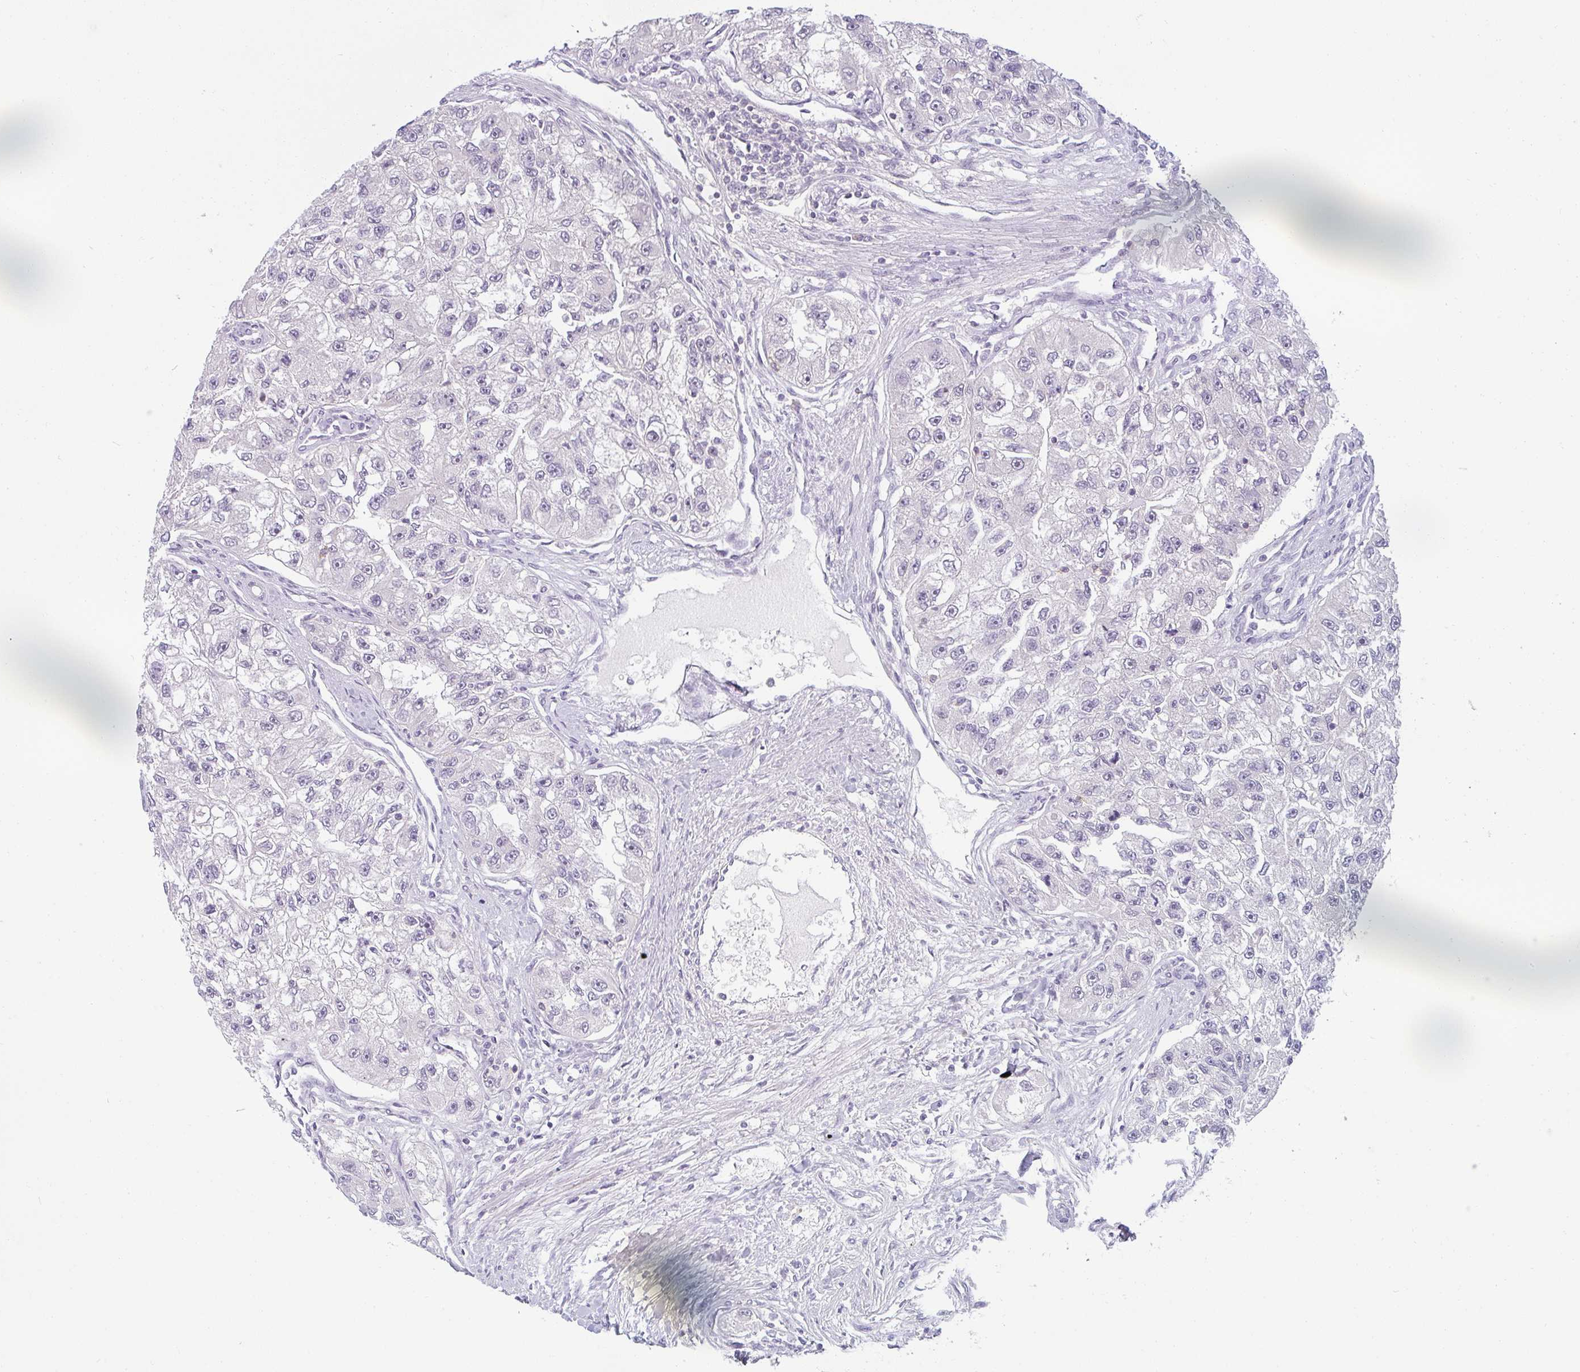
{"staining": {"intensity": "negative", "quantity": "none", "location": "none"}, "tissue": "renal cancer", "cell_type": "Tumor cells", "image_type": "cancer", "snomed": [{"axis": "morphology", "description": "Adenocarcinoma, NOS"}, {"axis": "topography", "description": "Kidney"}], "caption": "The immunohistochemistry image has no significant positivity in tumor cells of renal adenocarcinoma tissue. (Stains: DAB immunohistochemistry with hematoxylin counter stain, Microscopy: brightfield microscopy at high magnification).", "gene": "PPFIA4", "patient": {"sex": "male", "age": 63}}